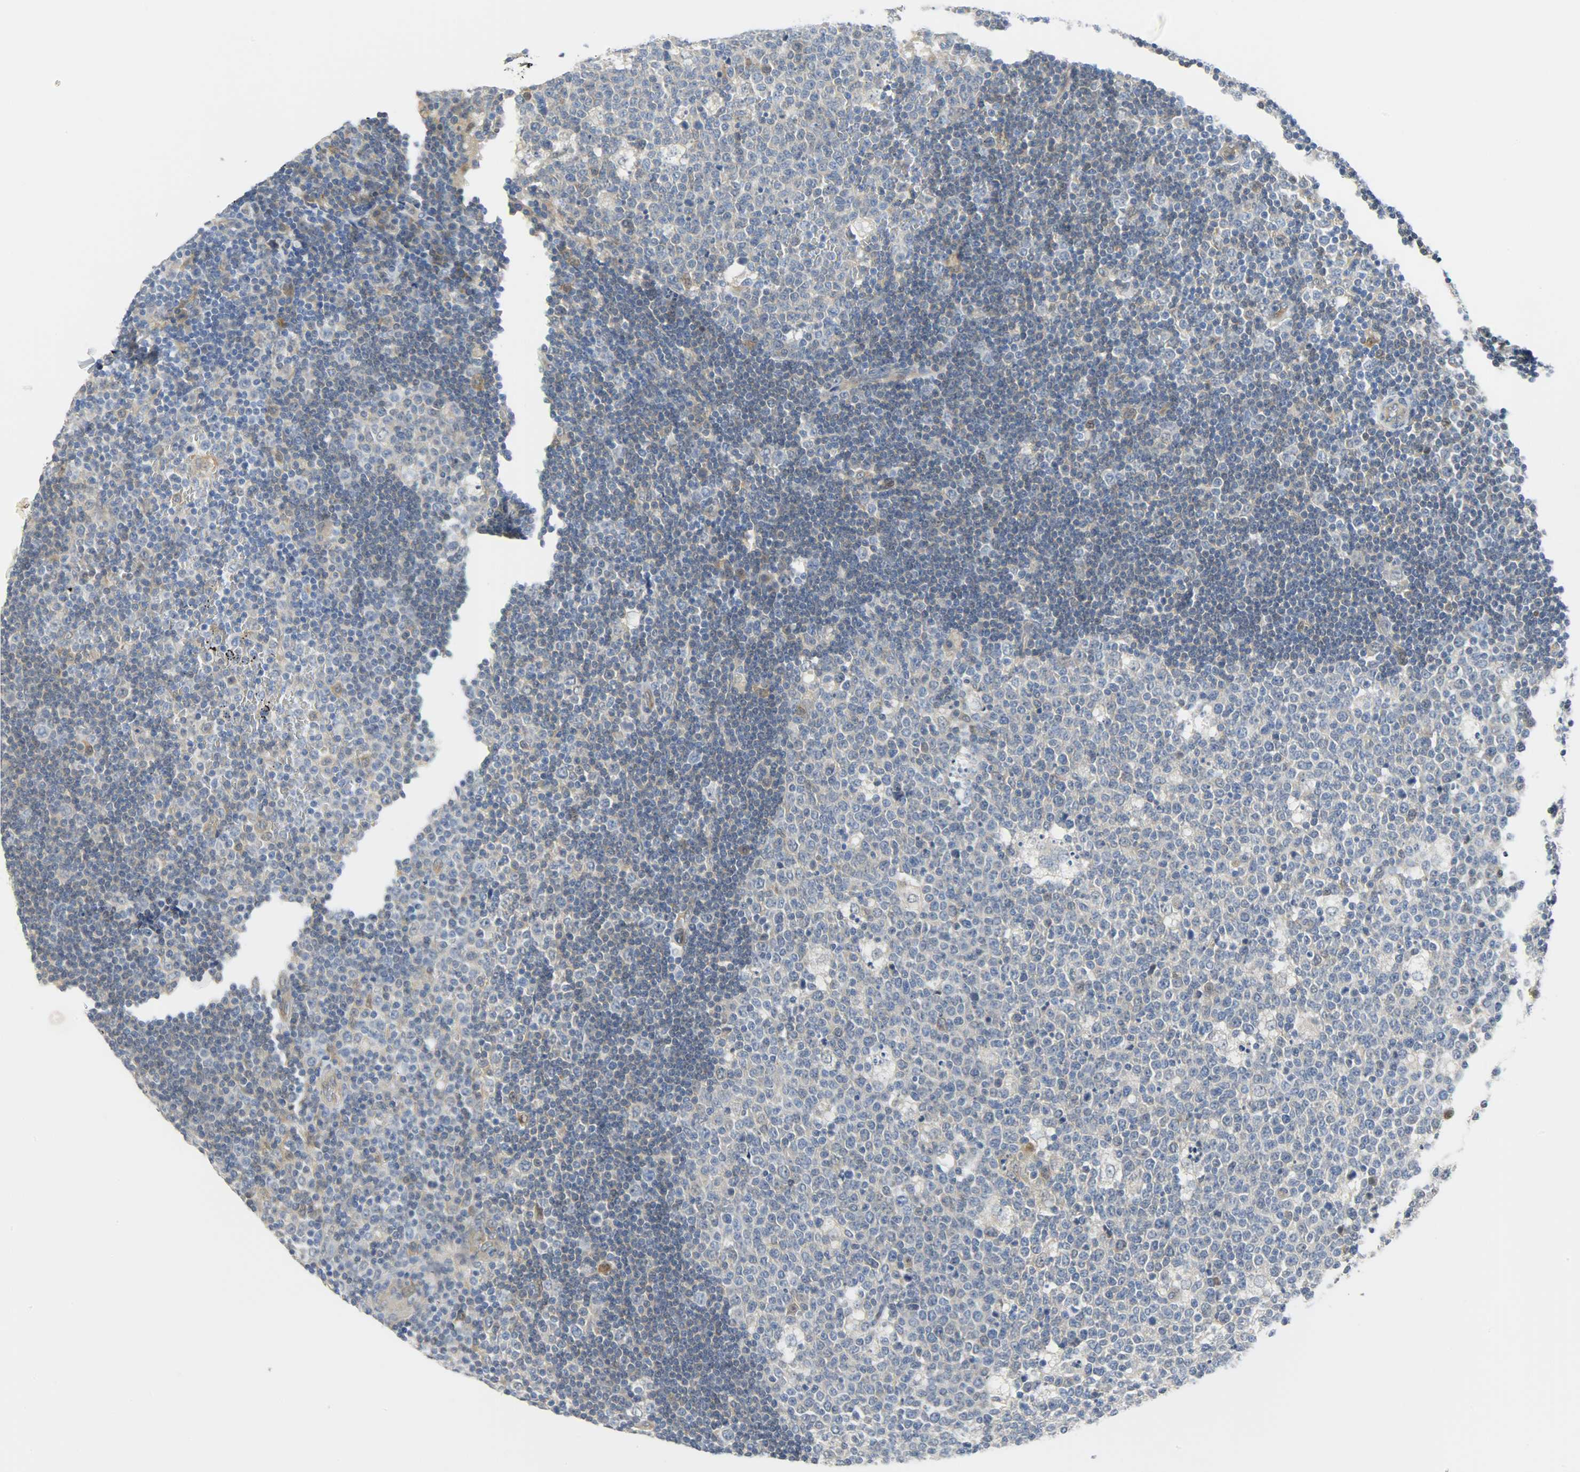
{"staining": {"intensity": "negative", "quantity": "none", "location": "none"}, "tissue": "lymph node", "cell_type": "Germinal center cells", "image_type": "normal", "snomed": [{"axis": "morphology", "description": "Normal tissue, NOS"}, {"axis": "topography", "description": "Lymph node"}, {"axis": "topography", "description": "Salivary gland"}], "caption": "Human lymph node stained for a protein using immunohistochemistry displays no positivity in germinal center cells.", "gene": "EIF4EBP1", "patient": {"sex": "male", "age": 8}}